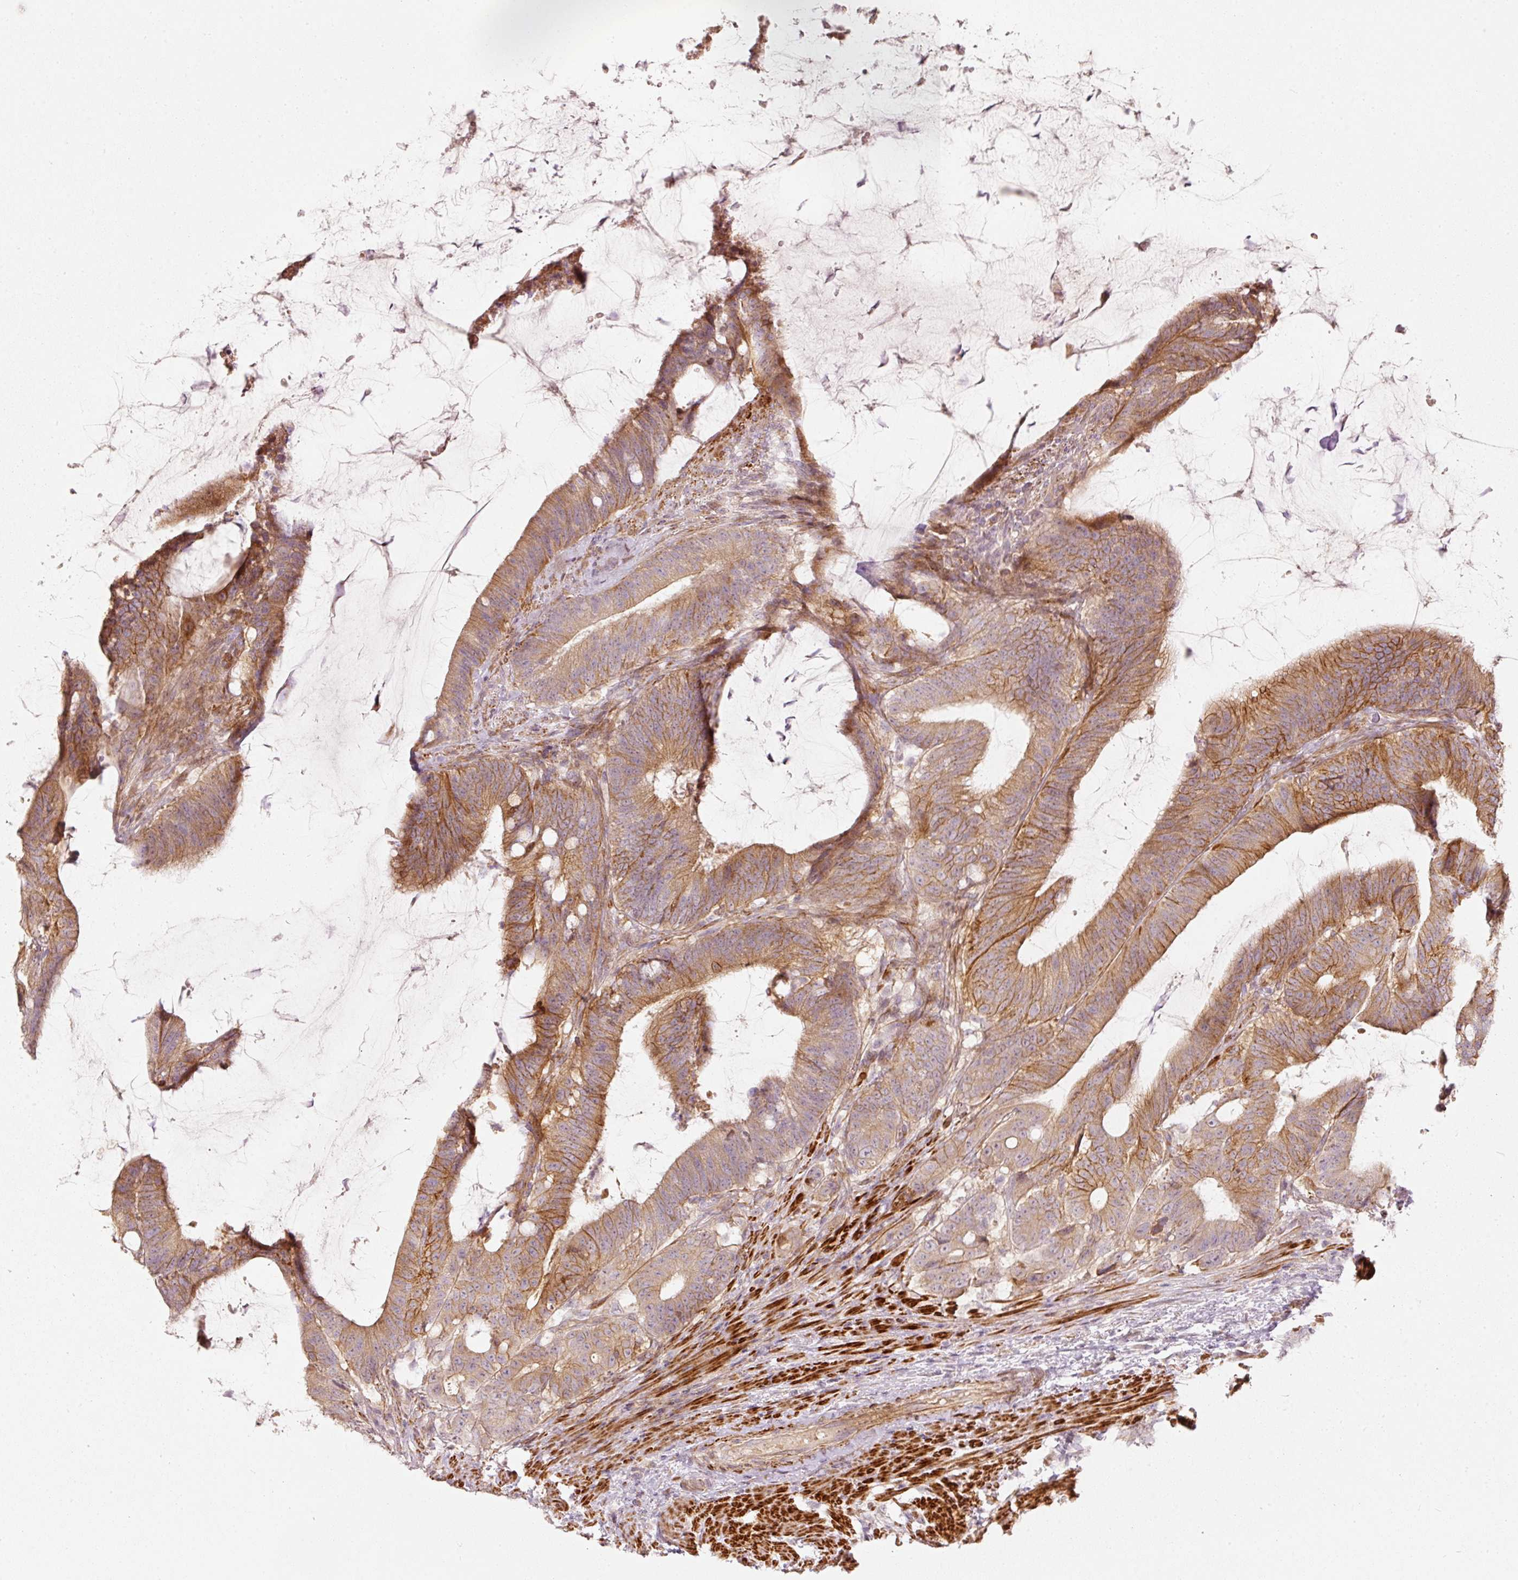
{"staining": {"intensity": "moderate", "quantity": ">75%", "location": "cytoplasmic/membranous"}, "tissue": "colorectal cancer", "cell_type": "Tumor cells", "image_type": "cancer", "snomed": [{"axis": "morphology", "description": "Adenocarcinoma, NOS"}, {"axis": "topography", "description": "Colon"}], "caption": "About >75% of tumor cells in human colorectal adenocarcinoma exhibit moderate cytoplasmic/membranous protein staining as visualized by brown immunohistochemical staining.", "gene": "KCNQ1", "patient": {"sex": "female", "age": 43}}